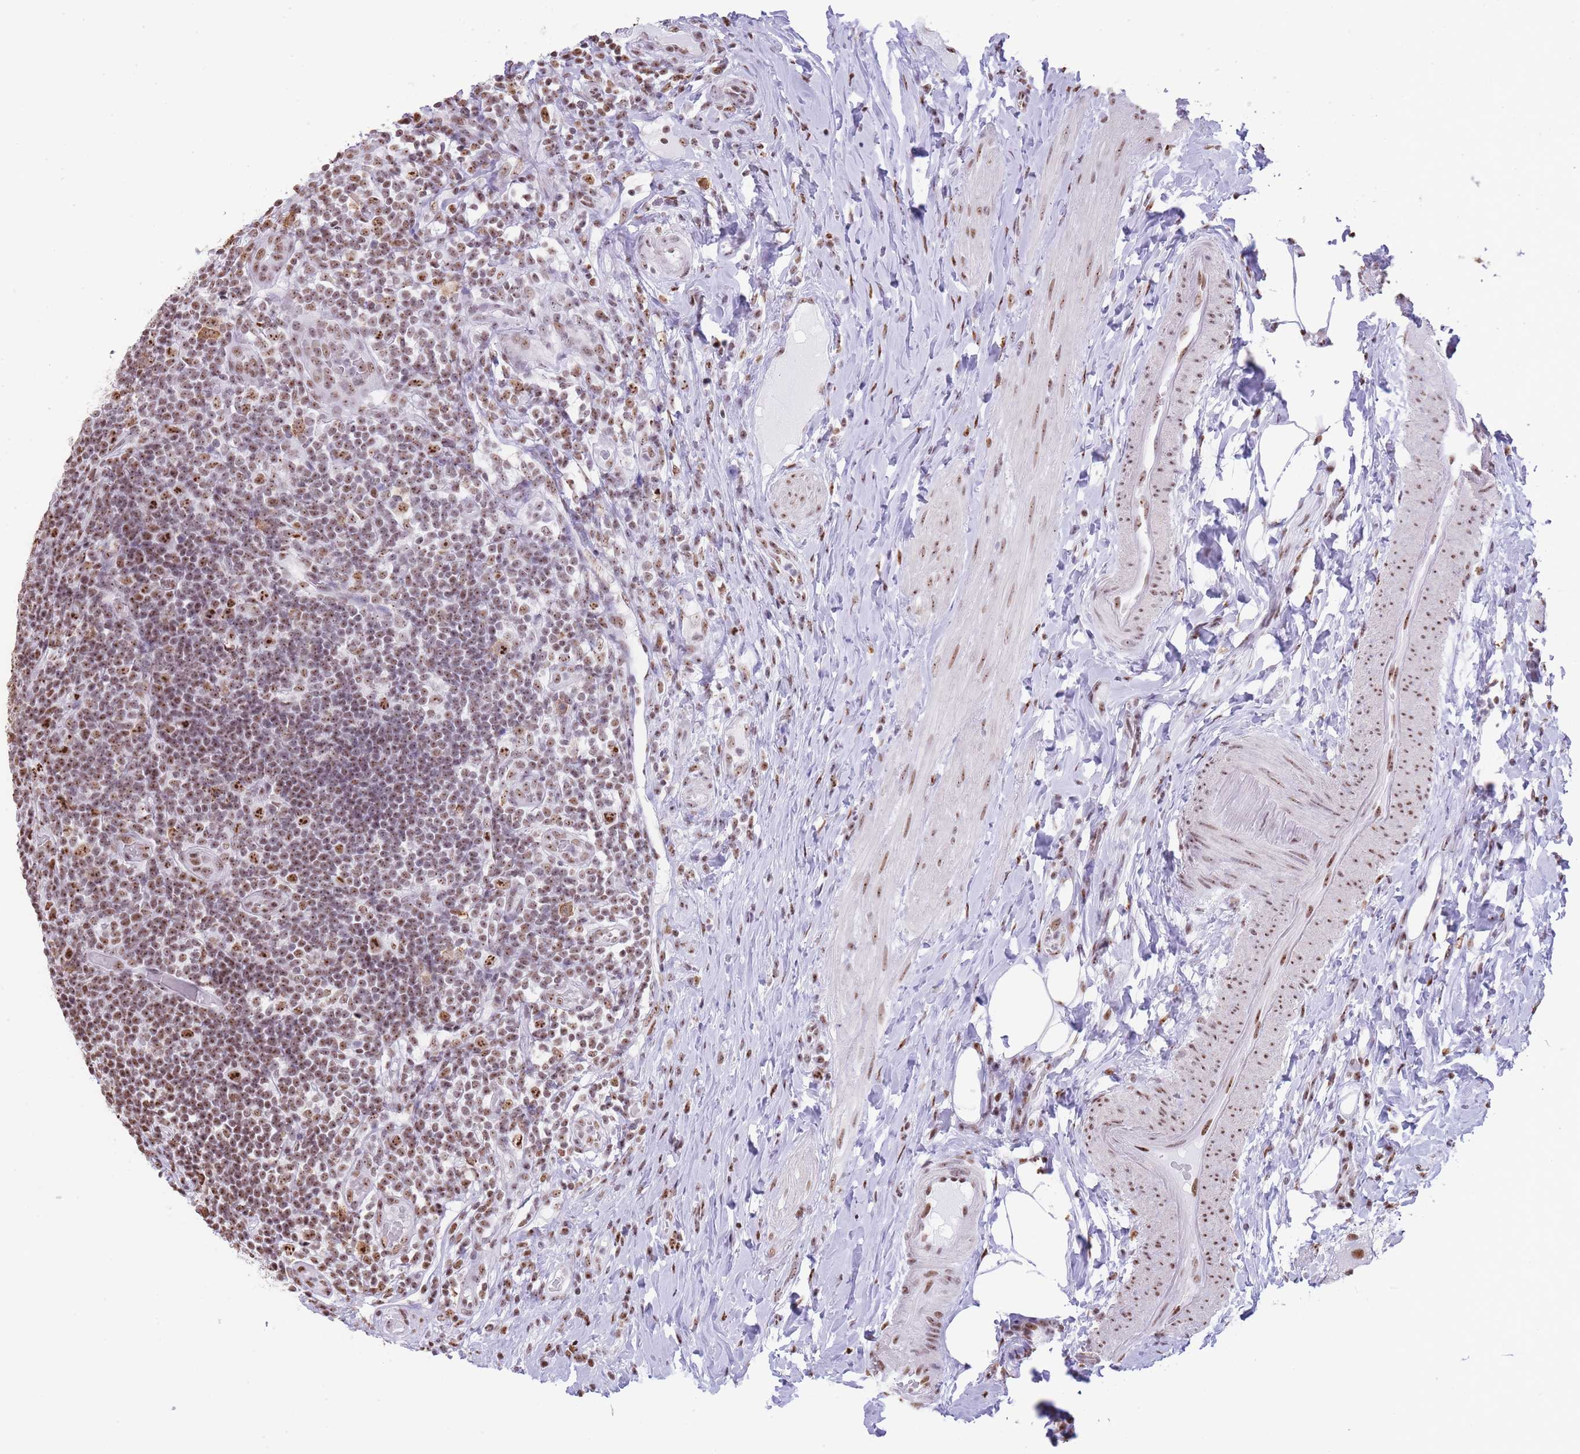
{"staining": {"intensity": "moderate", "quantity": ">75%", "location": "nuclear"}, "tissue": "appendix", "cell_type": "Glandular cells", "image_type": "normal", "snomed": [{"axis": "morphology", "description": "Normal tissue, NOS"}, {"axis": "topography", "description": "Appendix"}], "caption": "An IHC image of benign tissue is shown. Protein staining in brown labels moderate nuclear positivity in appendix within glandular cells. The protein is stained brown, and the nuclei are stained in blue (DAB IHC with brightfield microscopy, high magnification).", "gene": "EVC2", "patient": {"sex": "female", "age": 43}}